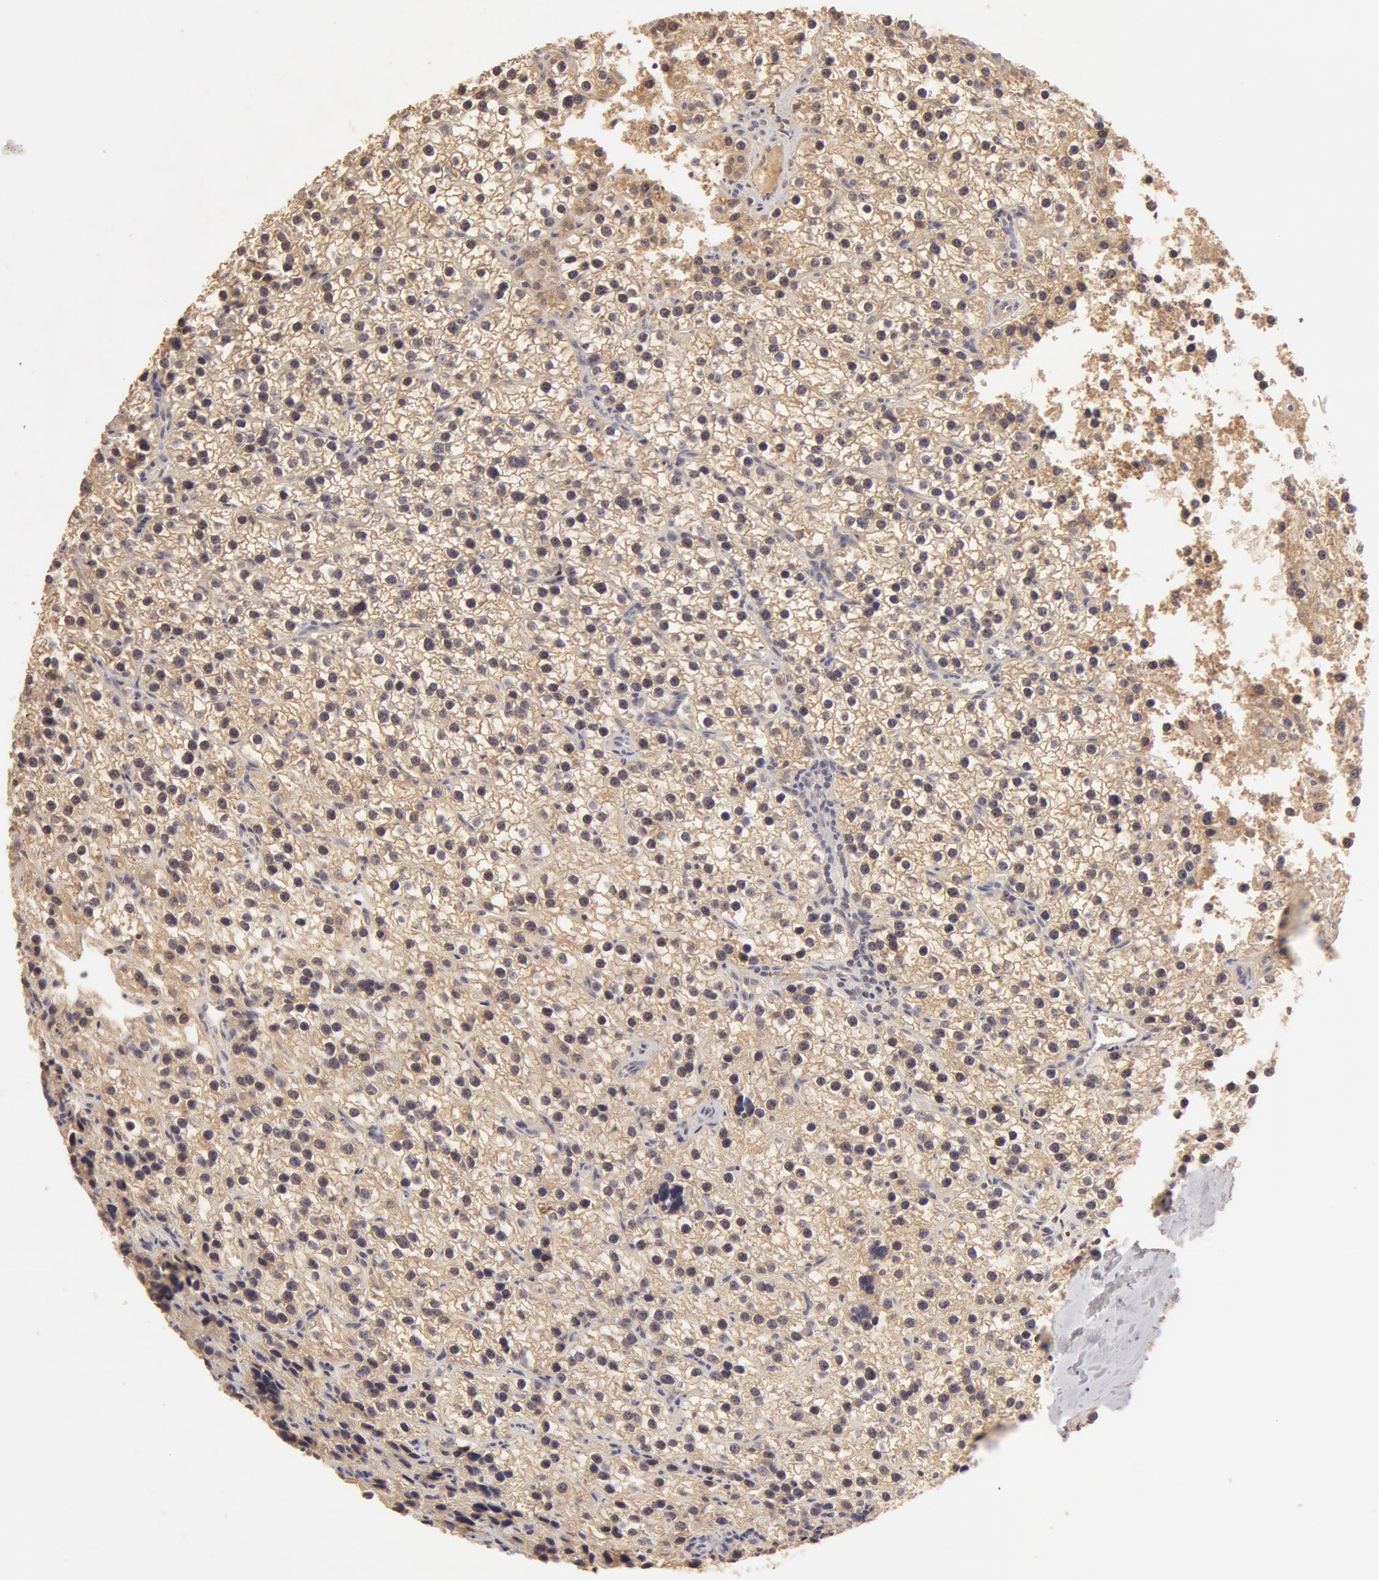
{"staining": {"intensity": "negative", "quantity": "none", "location": "none"}, "tissue": "parathyroid gland", "cell_type": "Glandular cells", "image_type": "normal", "snomed": [{"axis": "morphology", "description": "Normal tissue, NOS"}, {"axis": "topography", "description": "Parathyroid gland"}], "caption": "This histopathology image is of benign parathyroid gland stained with immunohistochemistry (IHC) to label a protein in brown with the nuclei are counter-stained blue. There is no positivity in glandular cells. (Immunohistochemistry, brightfield microscopy, high magnification).", "gene": "ADPRH", "patient": {"sex": "female", "age": 54}}